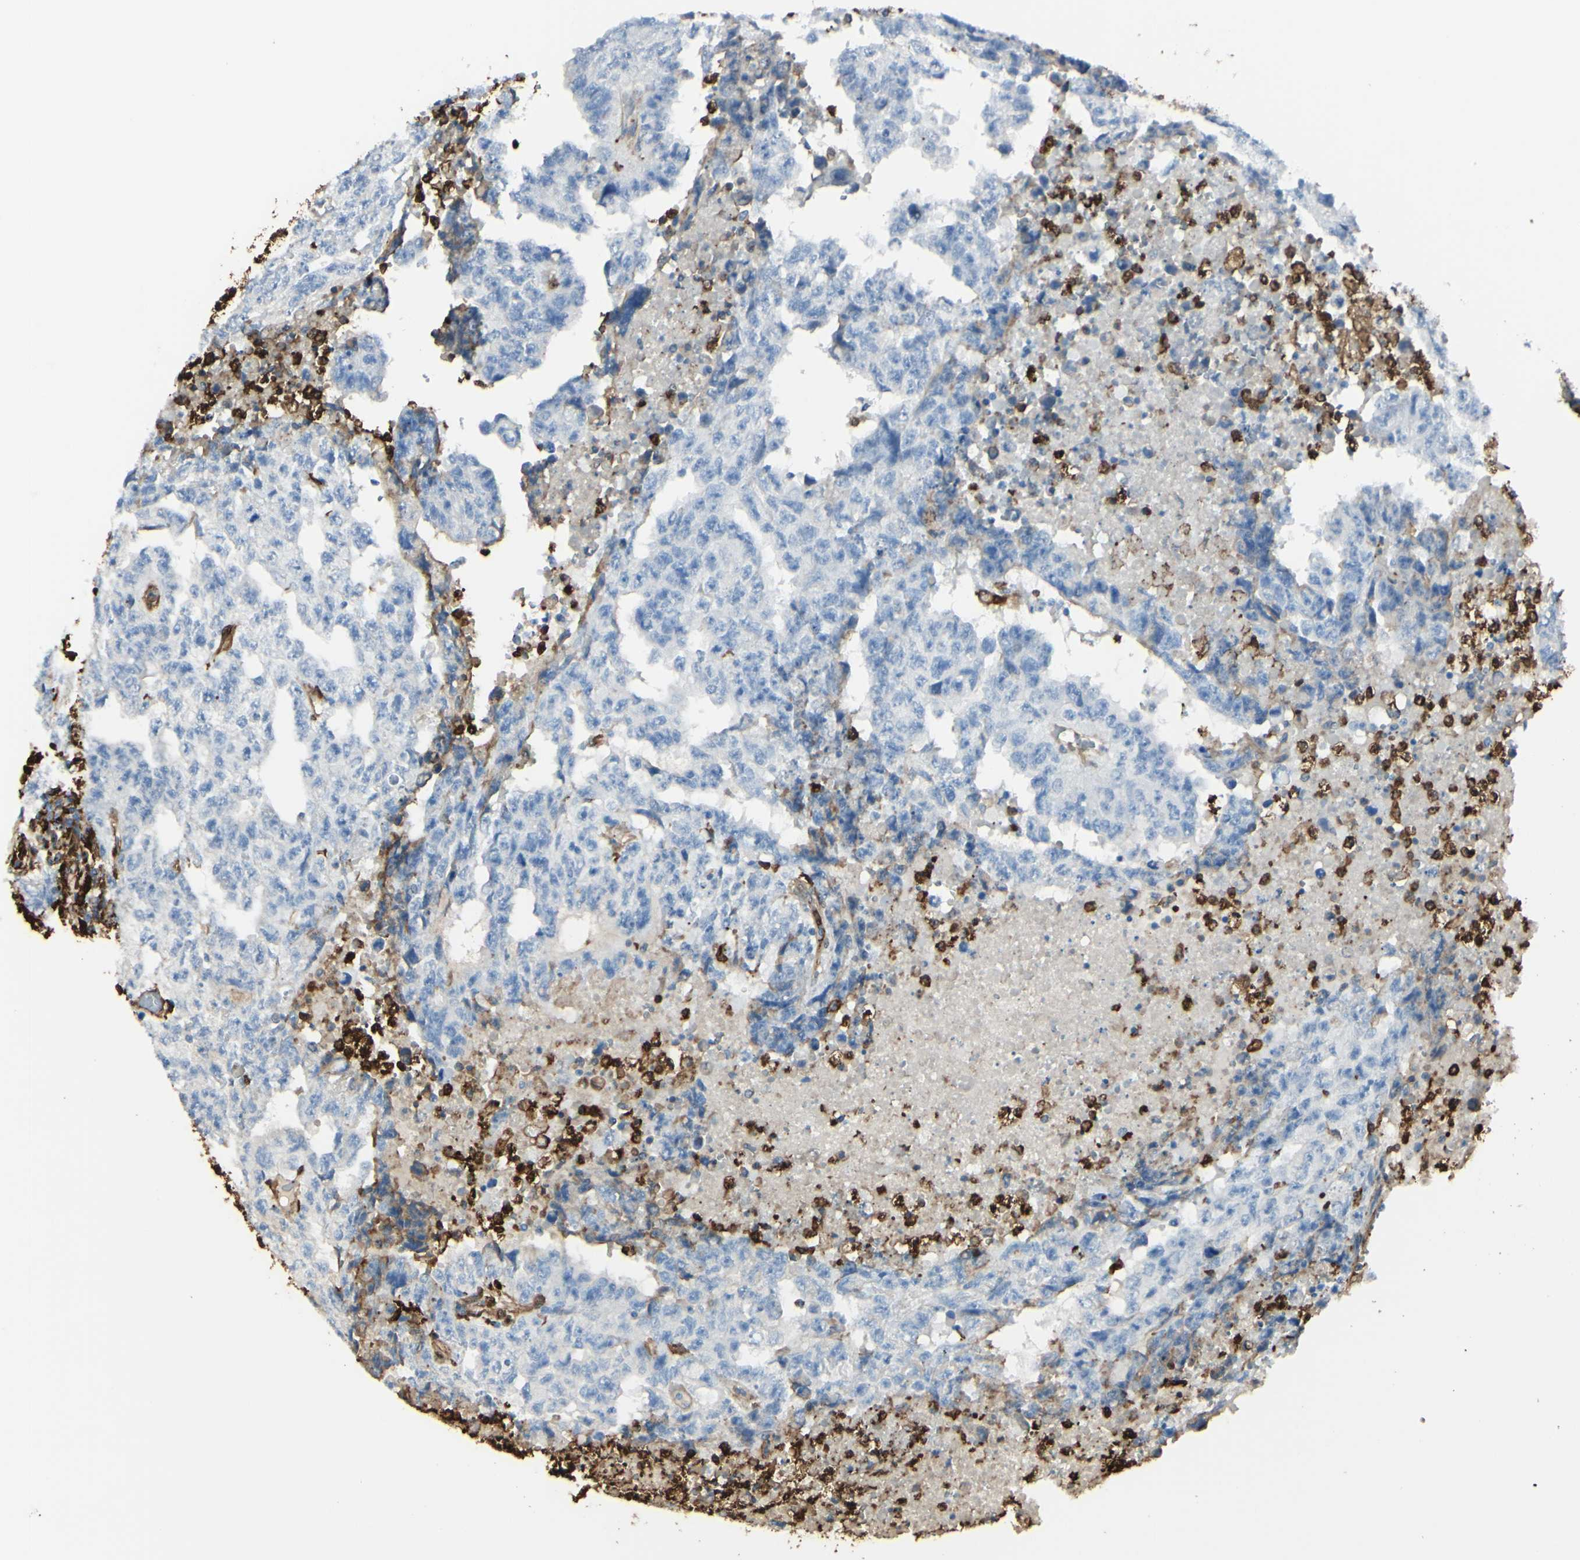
{"staining": {"intensity": "negative", "quantity": "none", "location": "none"}, "tissue": "testis cancer", "cell_type": "Tumor cells", "image_type": "cancer", "snomed": [{"axis": "morphology", "description": "Necrosis, NOS"}, {"axis": "morphology", "description": "Carcinoma, Embryonal, NOS"}, {"axis": "topography", "description": "Testis"}], "caption": "Tumor cells are negative for brown protein staining in testis cancer (embryonal carcinoma).", "gene": "GSN", "patient": {"sex": "male", "age": 19}}